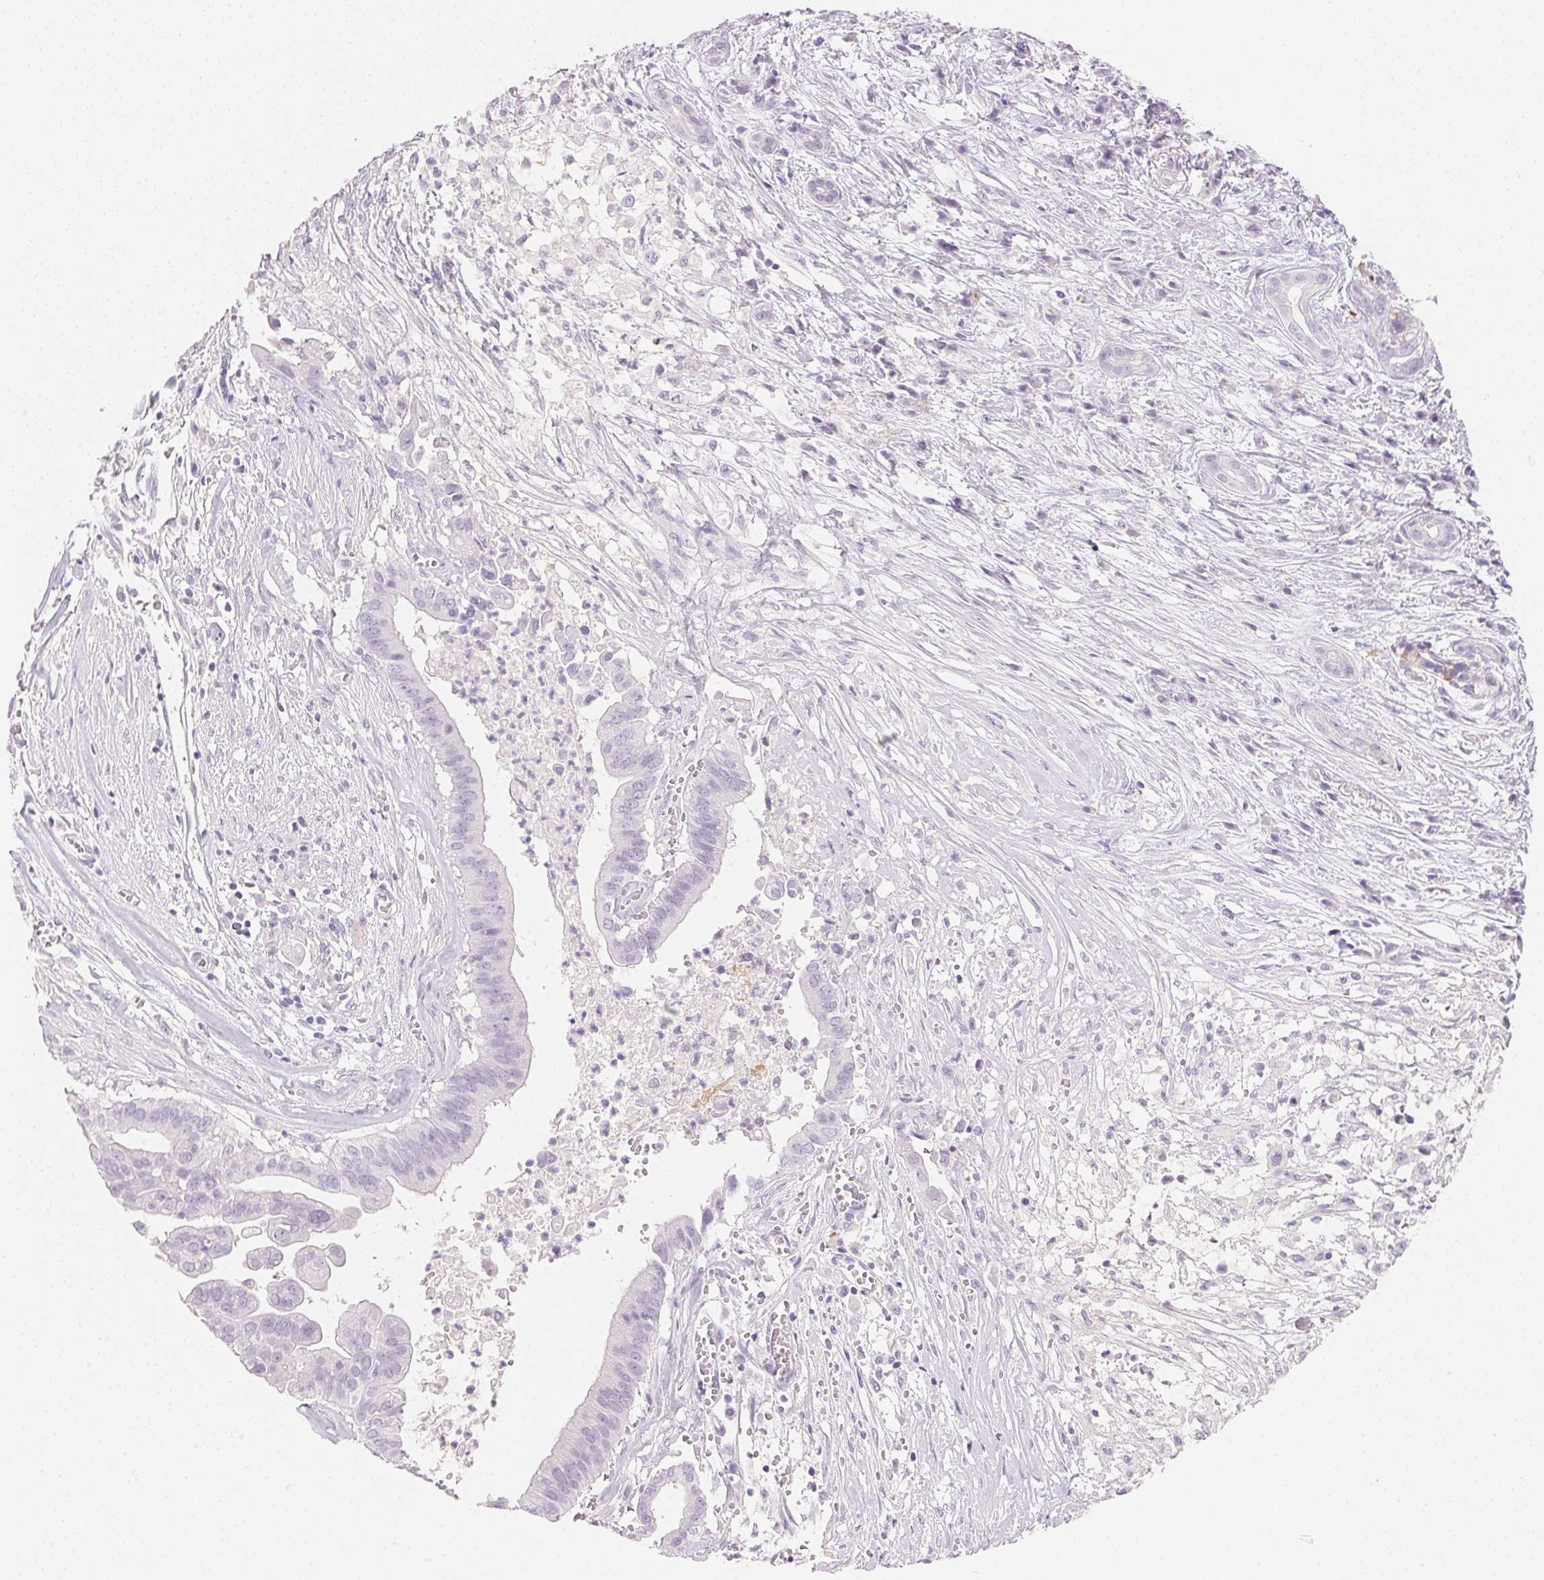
{"staining": {"intensity": "negative", "quantity": "none", "location": "none"}, "tissue": "pancreatic cancer", "cell_type": "Tumor cells", "image_type": "cancer", "snomed": [{"axis": "morphology", "description": "Adenocarcinoma, NOS"}, {"axis": "topography", "description": "Pancreas"}], "caption": "A high-resolution photomicrograph shows immunohistochemistry staining of adenocarcinoma (pancreatic), which reveals no significant positivity in tumor cells.", "gene": "ACP3", "patient": {"sex": "male", "age": 61}}